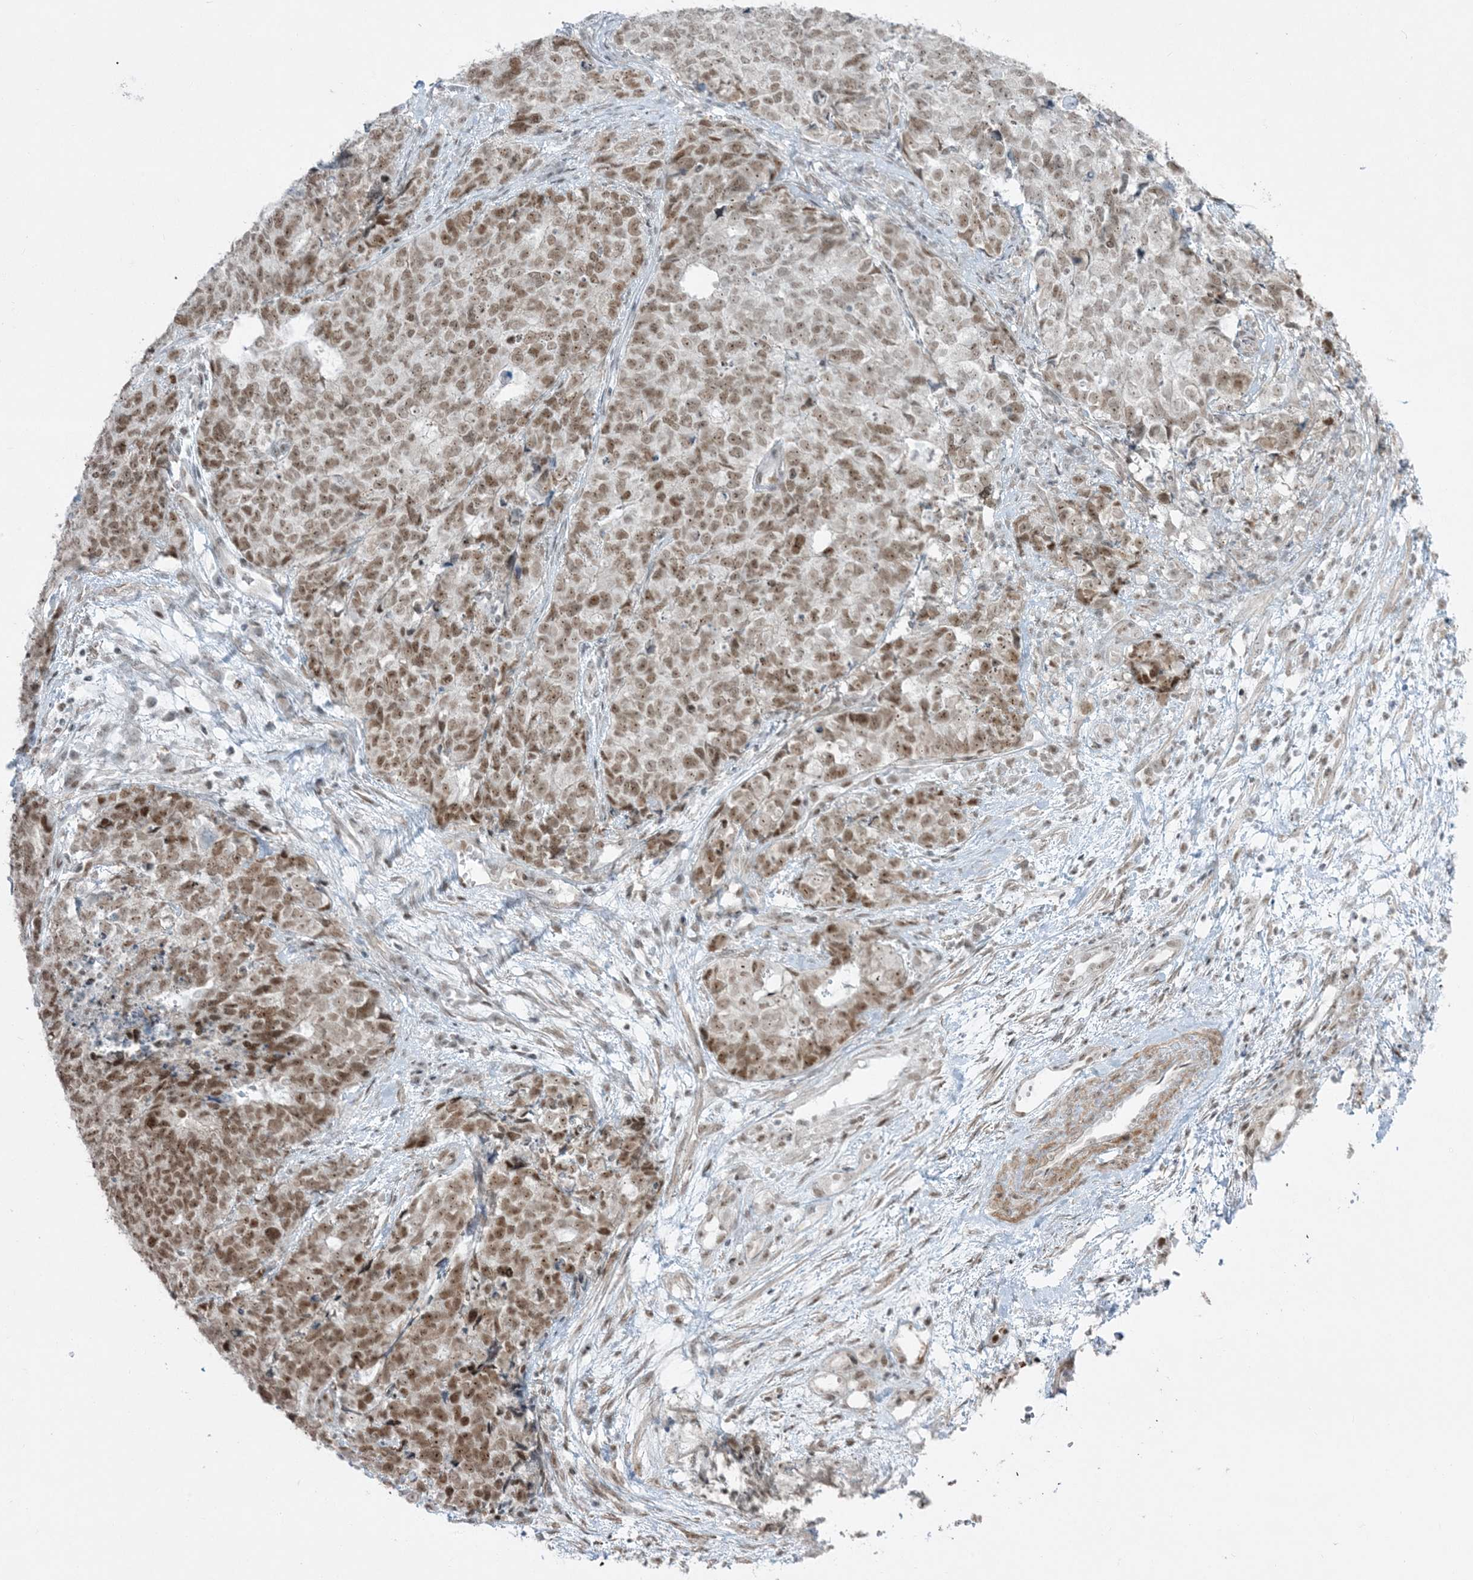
{"staining": {"intensity": "moderate", "quantity": ">75%", "location": "nuclear"}, "tissue": "cervical cancer", "cell_type": "Tumor cells", "image_type": "cancer", "snomed": [{"axis": "morphology", "description": "Squamous cell carcinoma, NOS"}, {"axis": "topography", "description": "Cervix"}], "caption": "This is an image of immunohistochemistry staining of squamous cell carcinoma (cervical), which shows moderate positivity in the nuclear of tumor cells.", "gene": "ZNF787", "patient": {"sex": "female", "age": 63}}